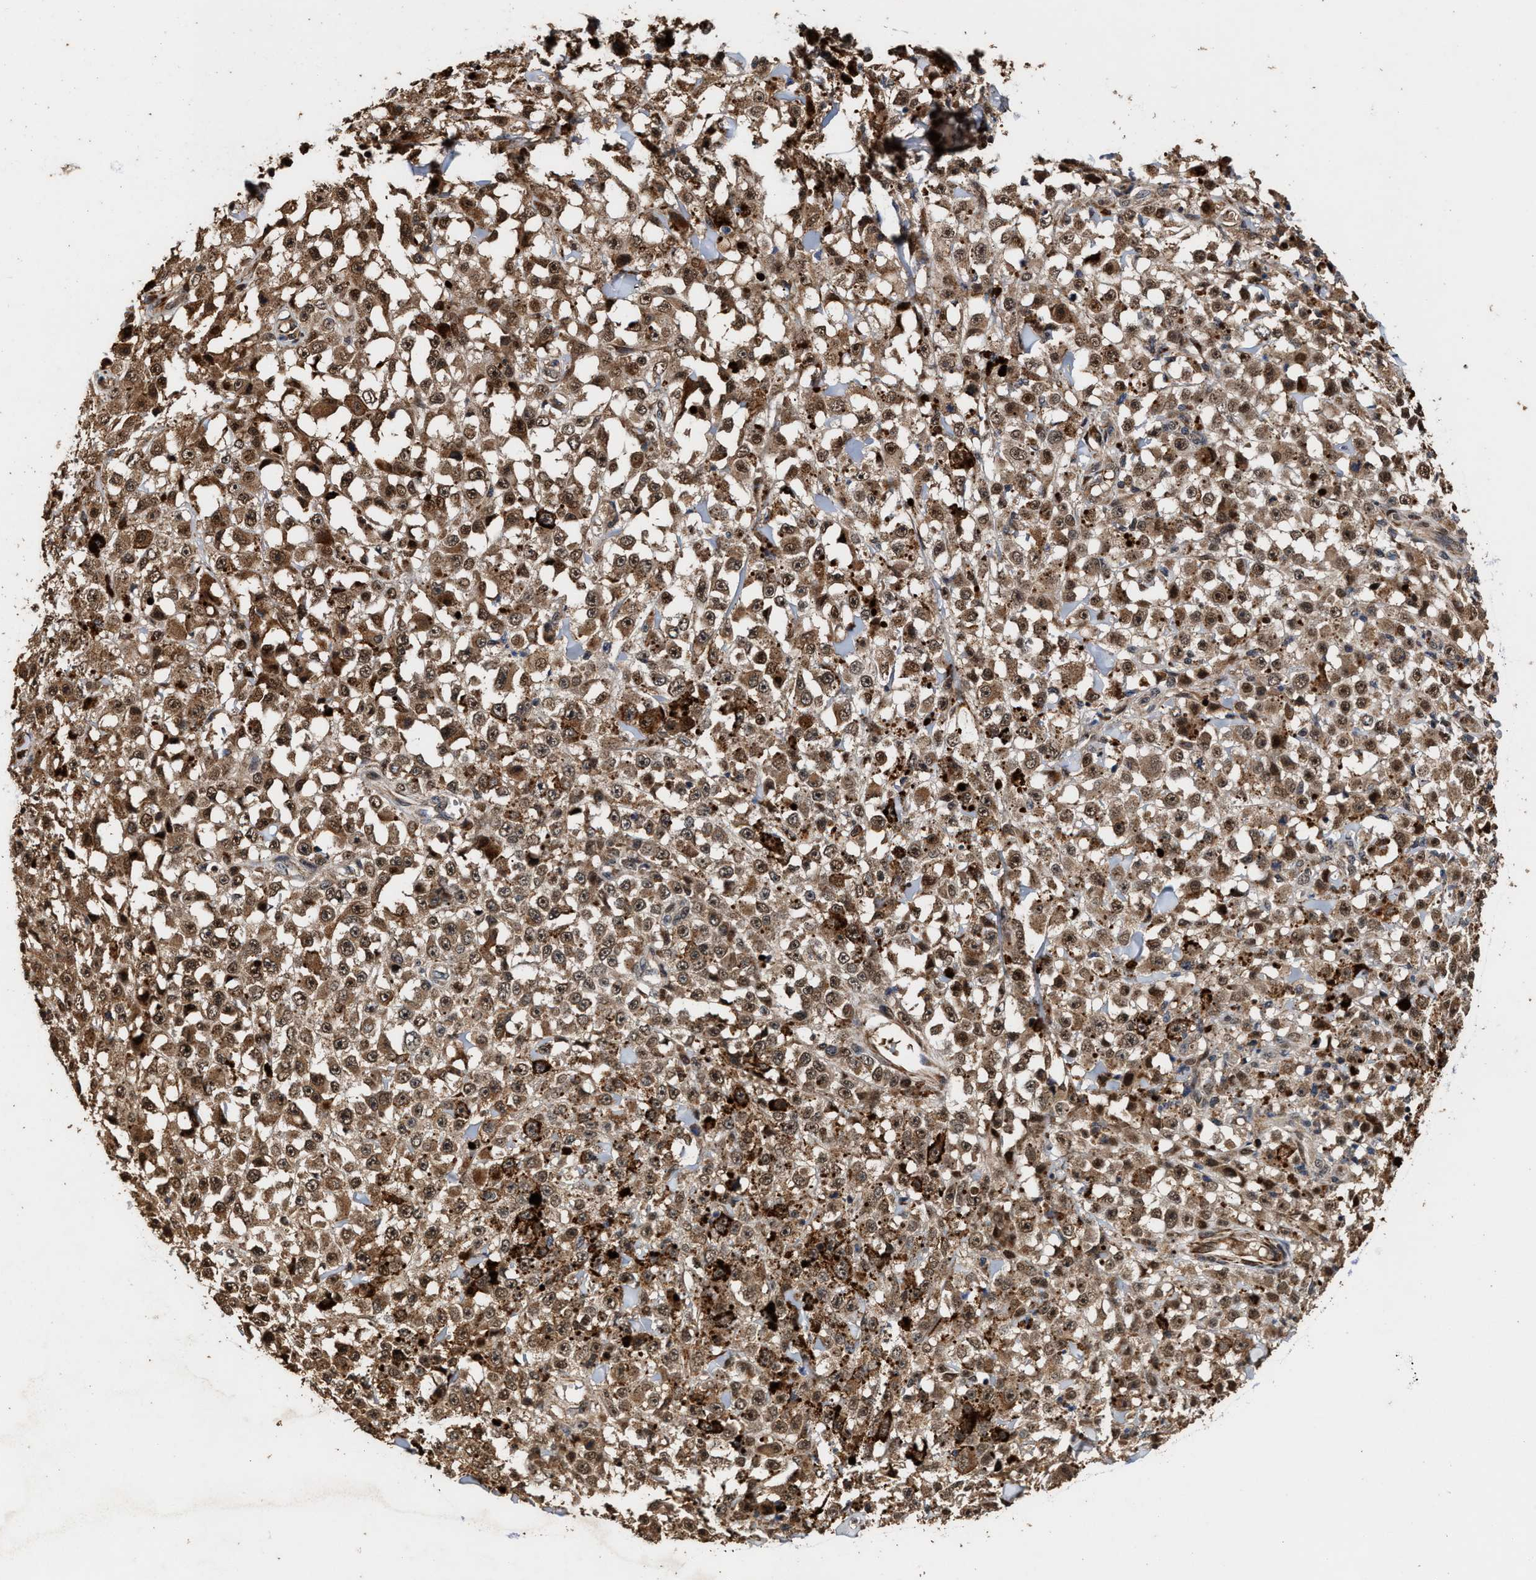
{"staining": {"intensity": "moderate", "quantity": ">75%", "location": "cytoplasmic/membranous,nuclear"}, "tissue": "melanoma", "cell_type": "Tumor cells", "image_type": "cancer", "snomed": [{"axis": "morphology", "description": "Malignant melanoma, NOS"}, {"axis": "topography", "description": "Skin"}], "caption": "Immunohistochemical staining of human malignant melanoma reveals moderate cytoplasmic/membranous and nuclear protein staining in approximately >75% of tumor cells.", "gene": "ZNHIT6", "patient": {"sex": "female", "age": 82}}